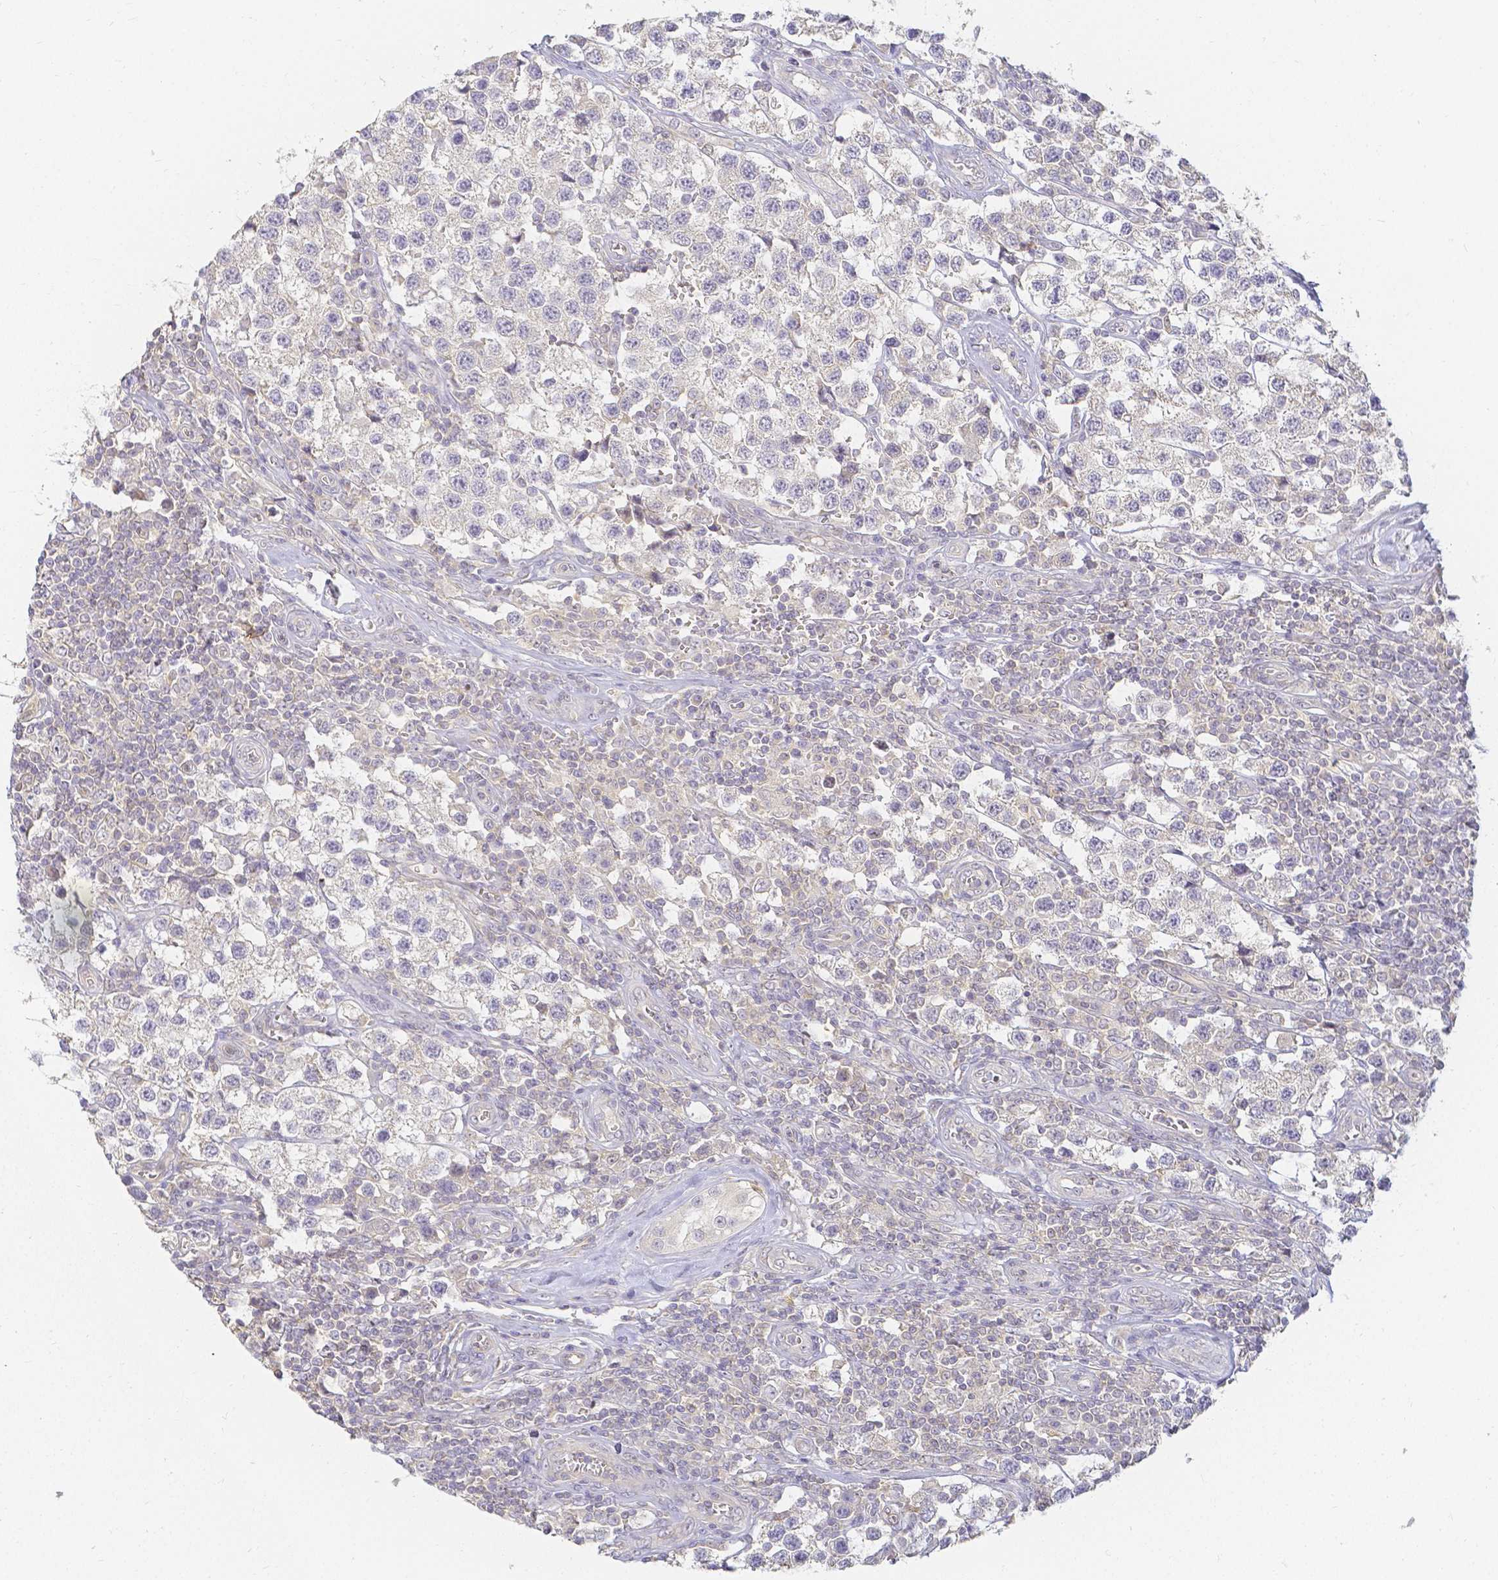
{"staining": {"intensity": "negative", "quantity": "none", "location": "none"}, "tissue": "testis cancer", "cell_type": "Tumor cells", "image_type": "cancer", "snomed": [{"axis": "morphology", "description": "Seminoma, NOS"}, {"axis": "topography", "description": "Testis"}], "caption": "IHC histopathology image of neoplastic tissue: human testis cancer stained with DAB shows no significant protein staining in tumor cells.", "gene": "KCNH1", "patient": {"sex": "male", "age": 34}}